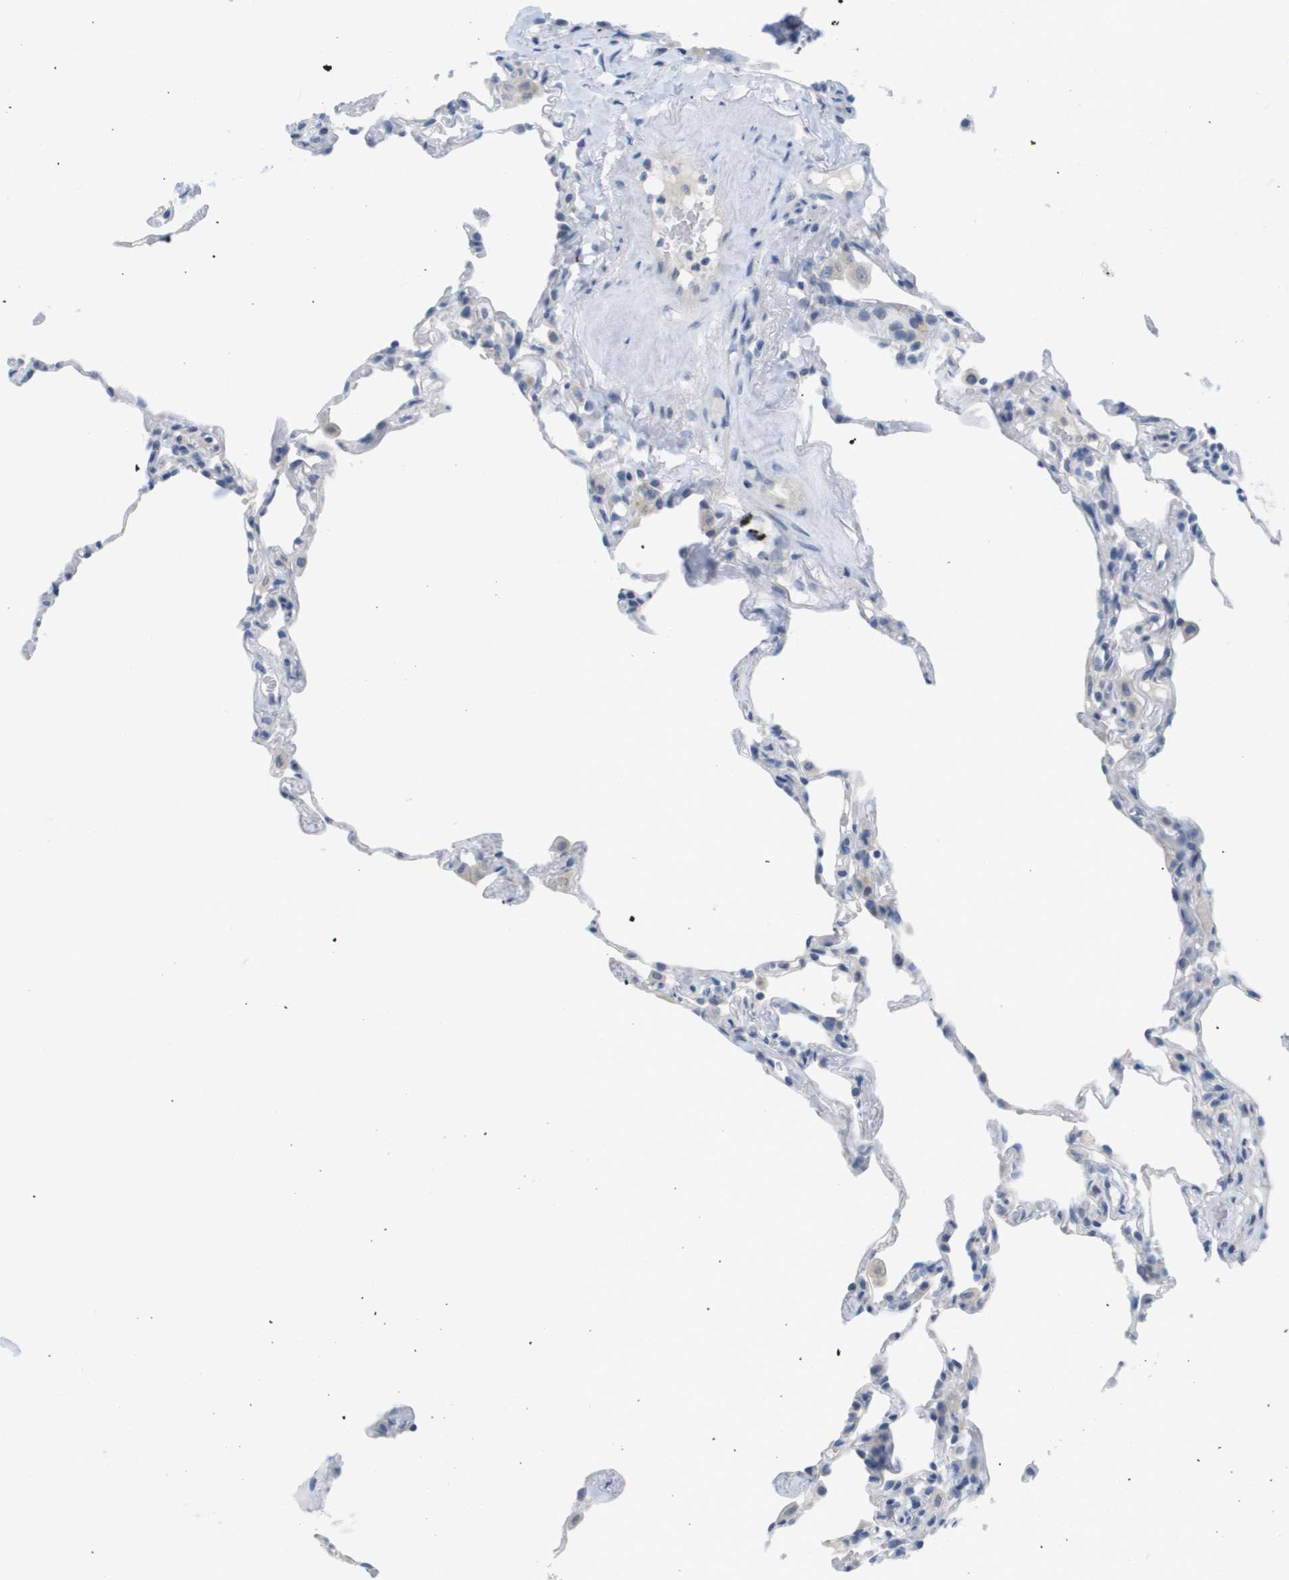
{"staining": {"intensity": "negative", "quantity": "none", "location": "none"}, "tissue": "lung", "cell_type": "Alveolar cells", "image_type": "normal", "snomed": [{"axis": "morphology", "description": "Normal tissue, NOS"}, {"axis": "topography", "description": "Lung"}], "caption": "This micrograph is of unremarkable lung stained with IHC to label a protein in brown with the nuclei are counter-stained blue. There is no staining in alveolar cells.", "gene": "PDE4A", "patient": {"sex": "male", "age": 59}}